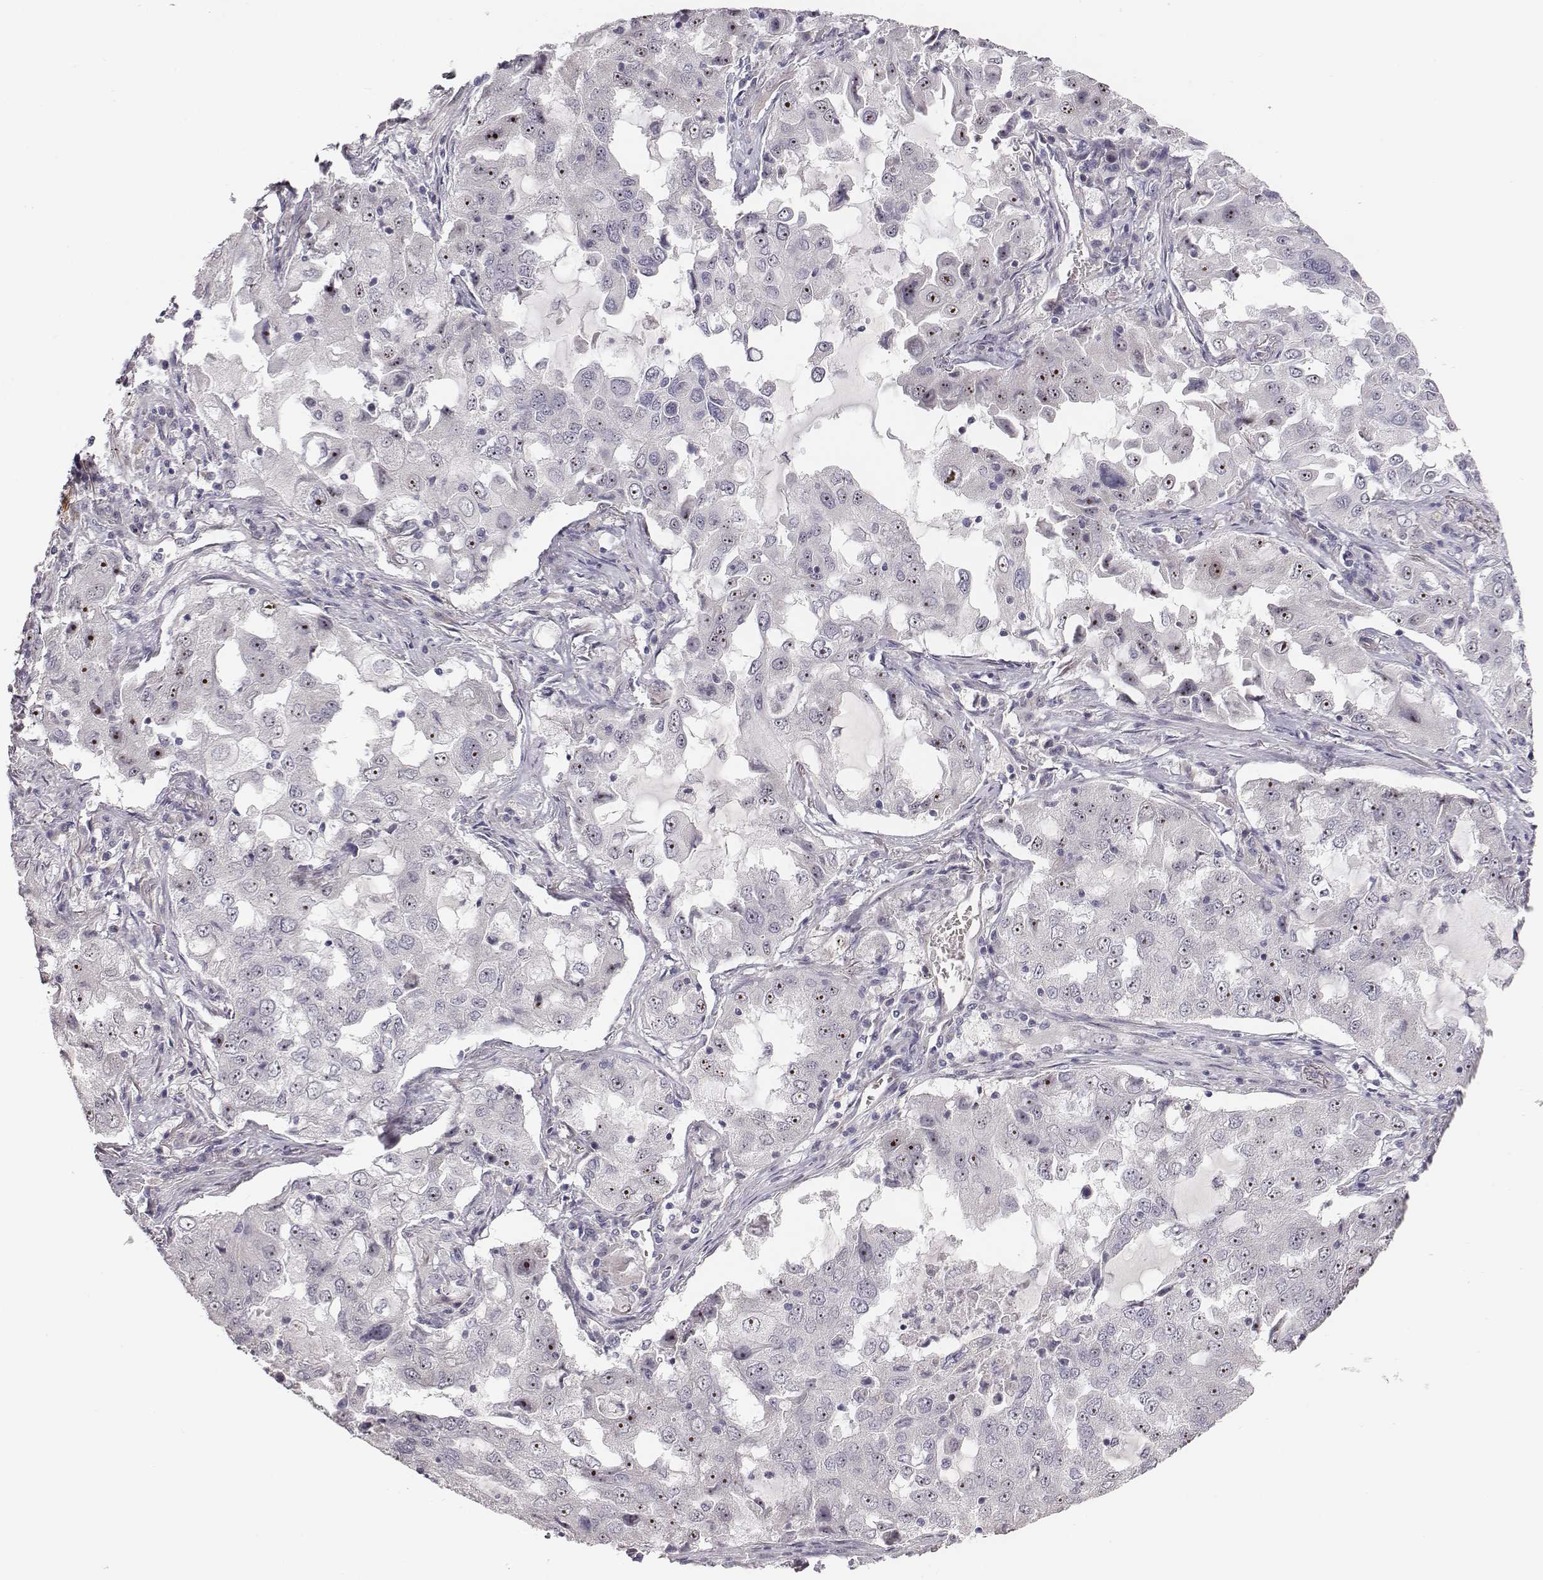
{"staining": {"intensity": "strong", "quantity": "25%-75%", "location": "nuclear"}, "tissue": "lung cancer", "cell_type": "Tumor cells", "image_type": "cancer", "snomed": [{"axis": "morphology", "description": "Adenocarcinoma, NOS"}, {"axis": "topography", "description": "Lung"}], "caption": "DAB immunohistochemical staining of lung adenocarcinoma shows strong nuclear protein positivity in approximately 25%-75% of tumor cells. (Brightfield microscopy of DAB IHC at high magnification).", "gene": "NIFK", "patient": {"sex": "female", "age": 61}}